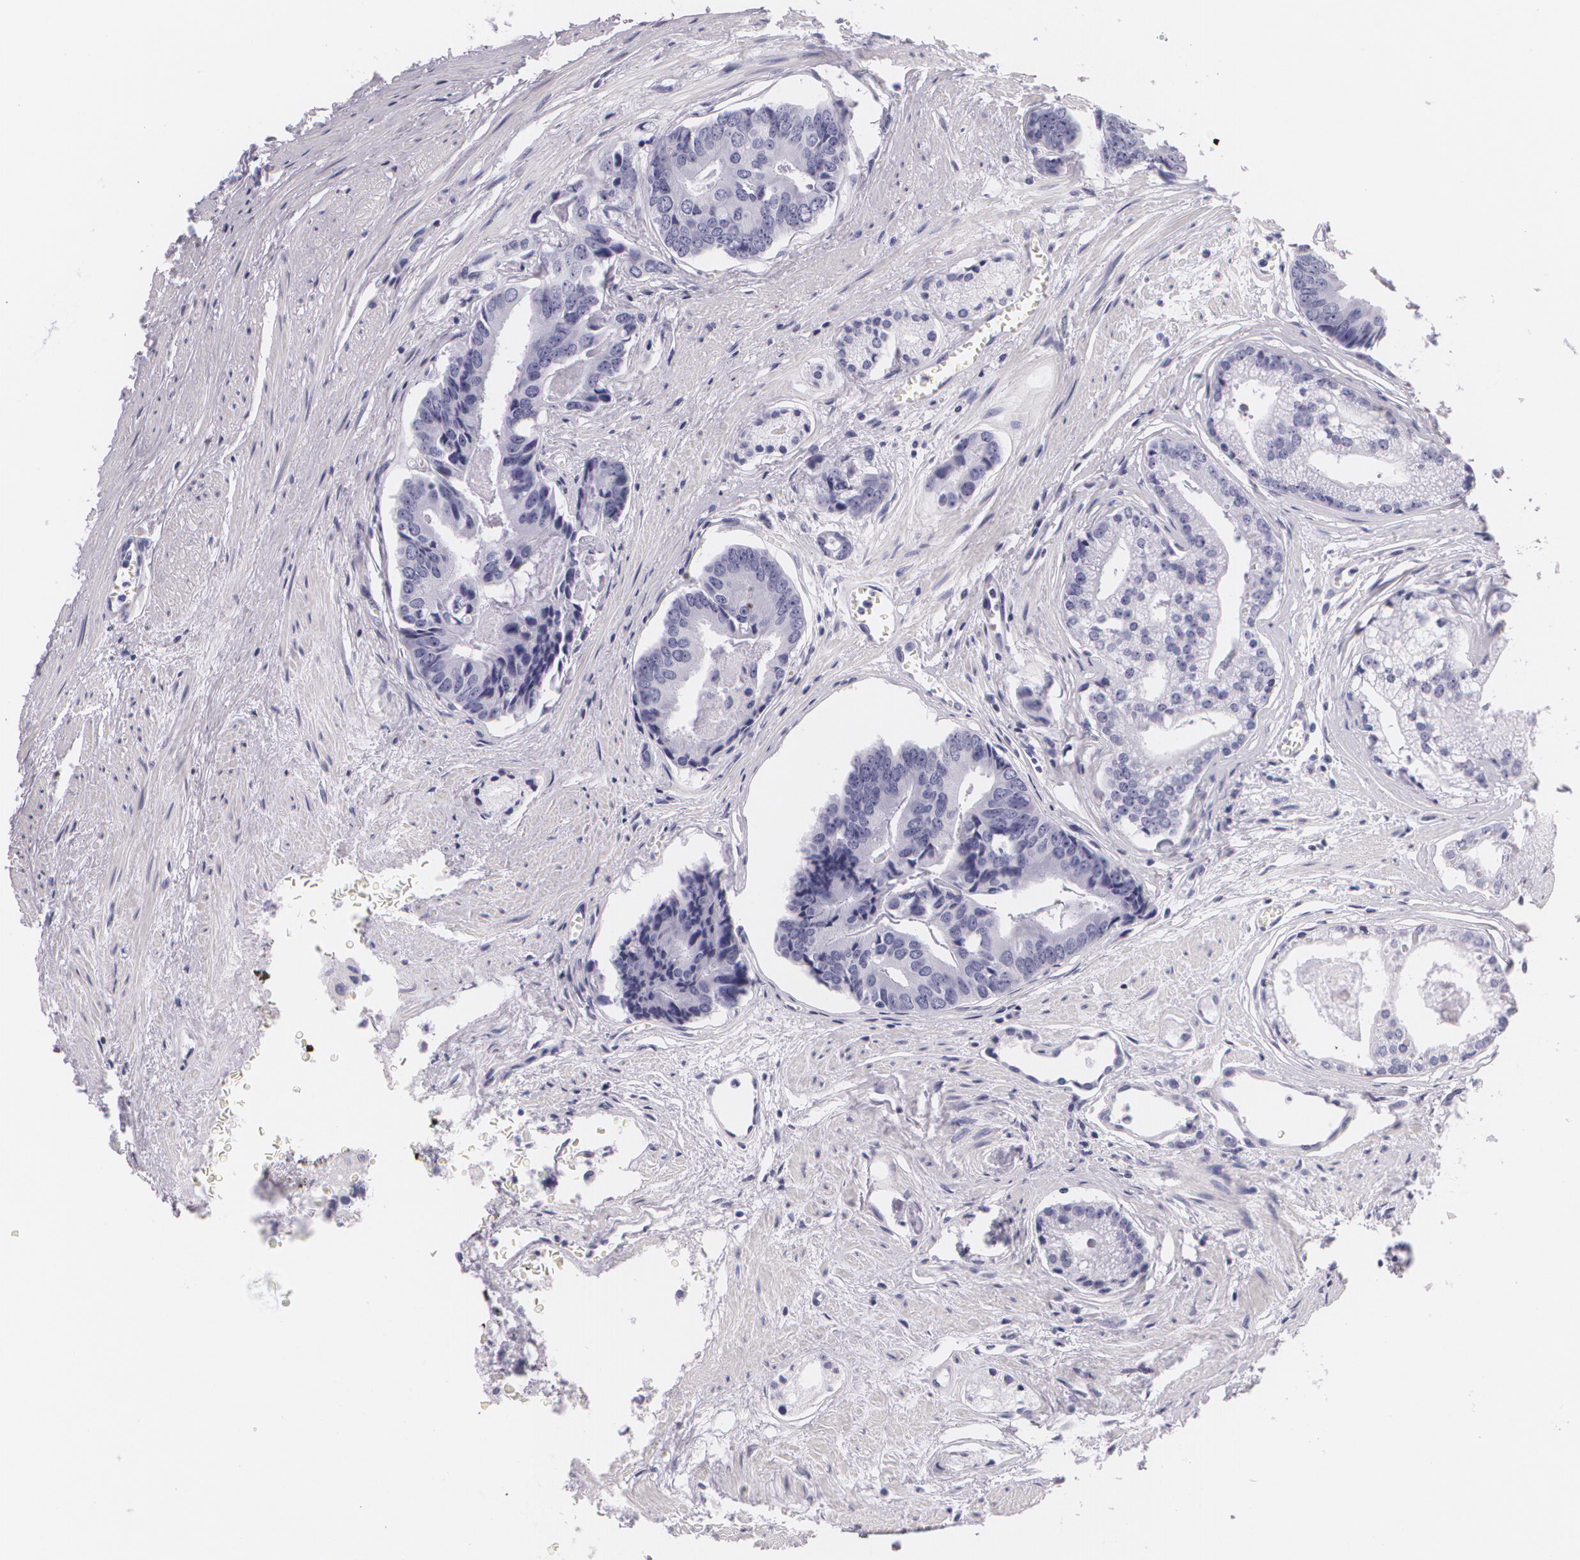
{"staining": {"intensity": "negative", "quantity": "none", "location": "none"}, "tissue": "prostate cancer", "cell_type": "Tumor cells", "image_type": "cancer", "snomed": [{"axis": "morphology", "description": "Adenocarcinoma, High grade"}, {"axis": "topography", "description": "Prostate"}], "caption": "Prostate adenocarcinoma (high-grade) was stained to show a protein in brown. There is no significant positivity in tumor cells. Nuclei are stained in blue.", "gene": "DLG4", "patient": {"sex": "male", "age": 56}}